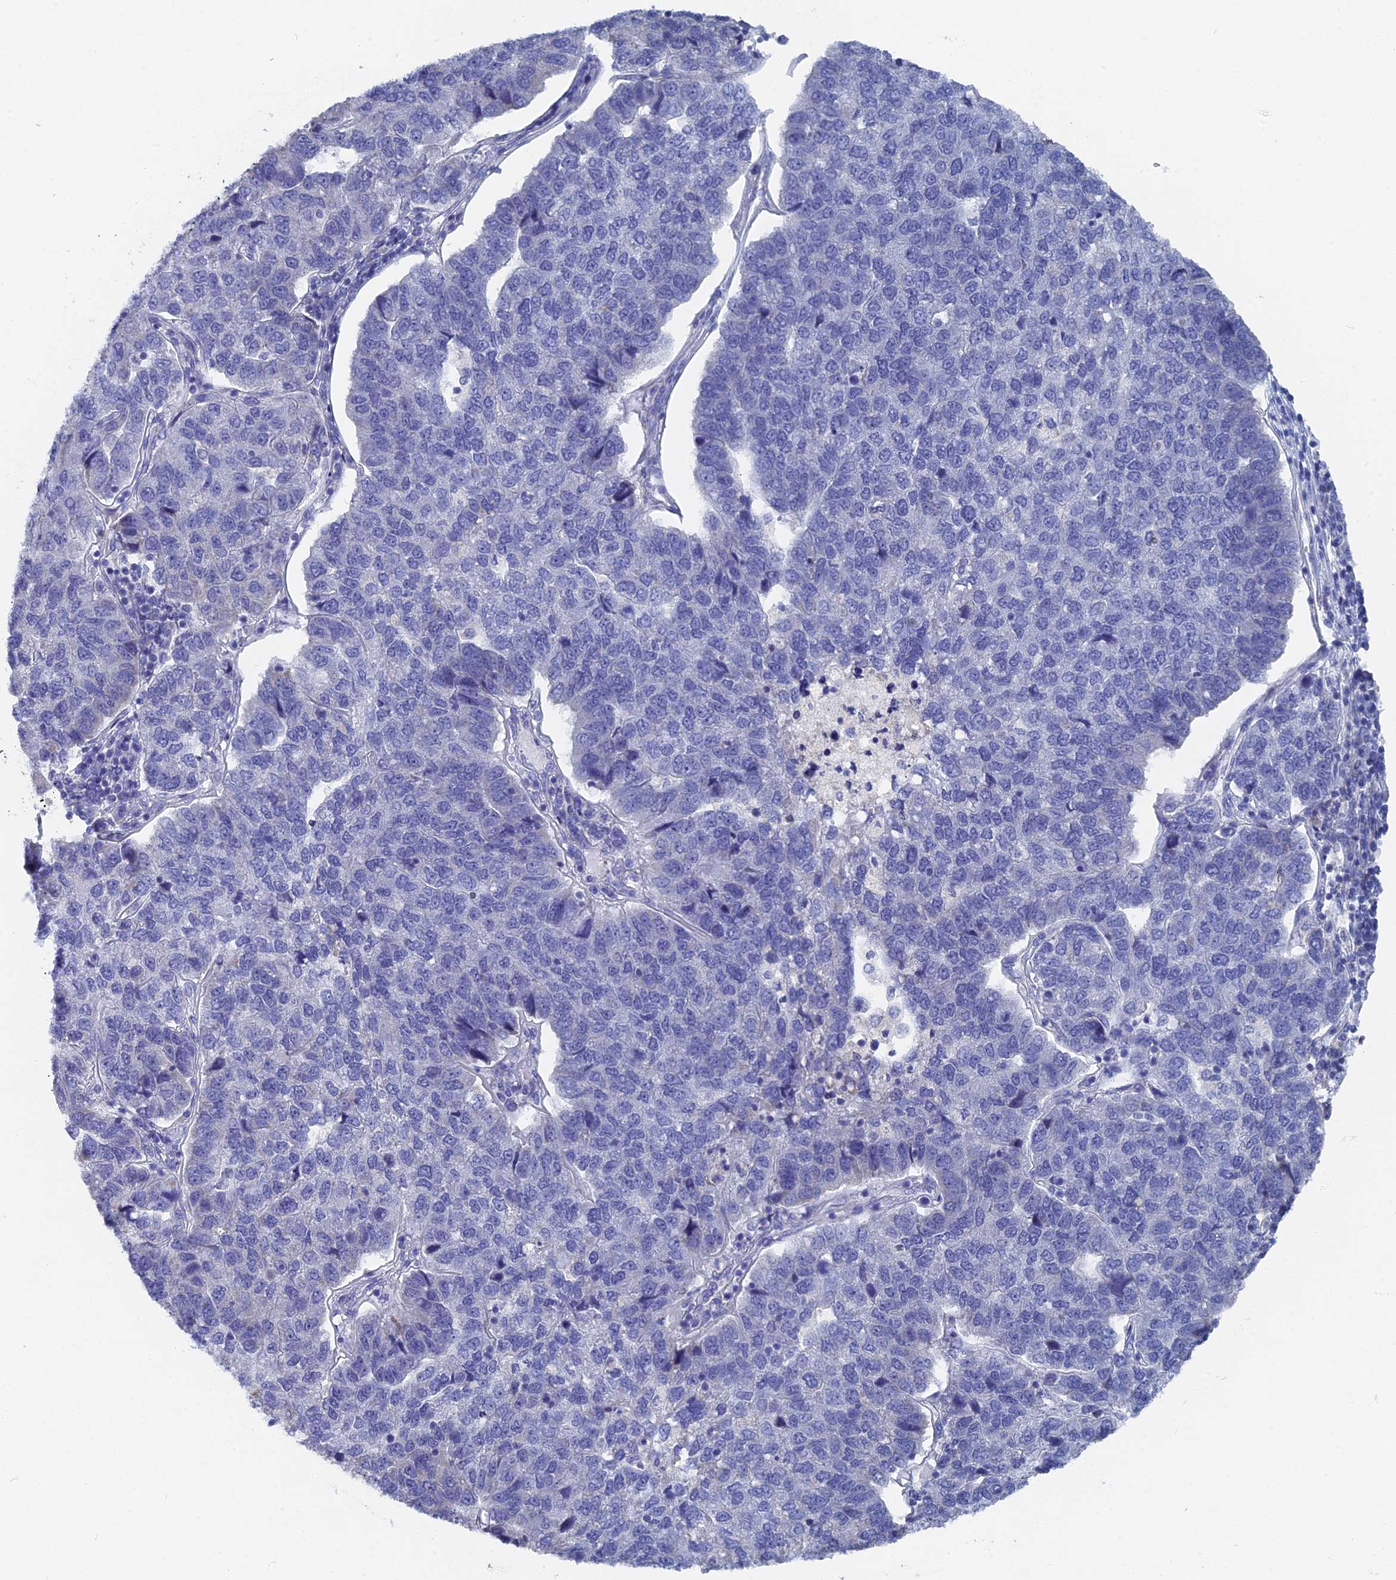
{"staining": {"intensity": "negative", "quantity": "none", "location": "none"}, "tissue": "pancreatic cancer", "cell_type": "Tumor cells", "image_type": "cancer", "snomed": [{"axis": "morphology", "description": "Adenocarcinoma, NOS"}, {"axis": "topography", "description": "Pancreas"}], "caption": "A high-resolution image shows immunohistochemistry (IHC) staining of pancreatic cancer, which demonstrates no significant staining in tumor cells. The staining was performed using DAB to visualize the protein expression in brown, while the nuclei were stained in blue with hematoxylin (Magnification: 20x).", "gene": "HIGD1A", "patient": {"sex": "female", "age": 61}}